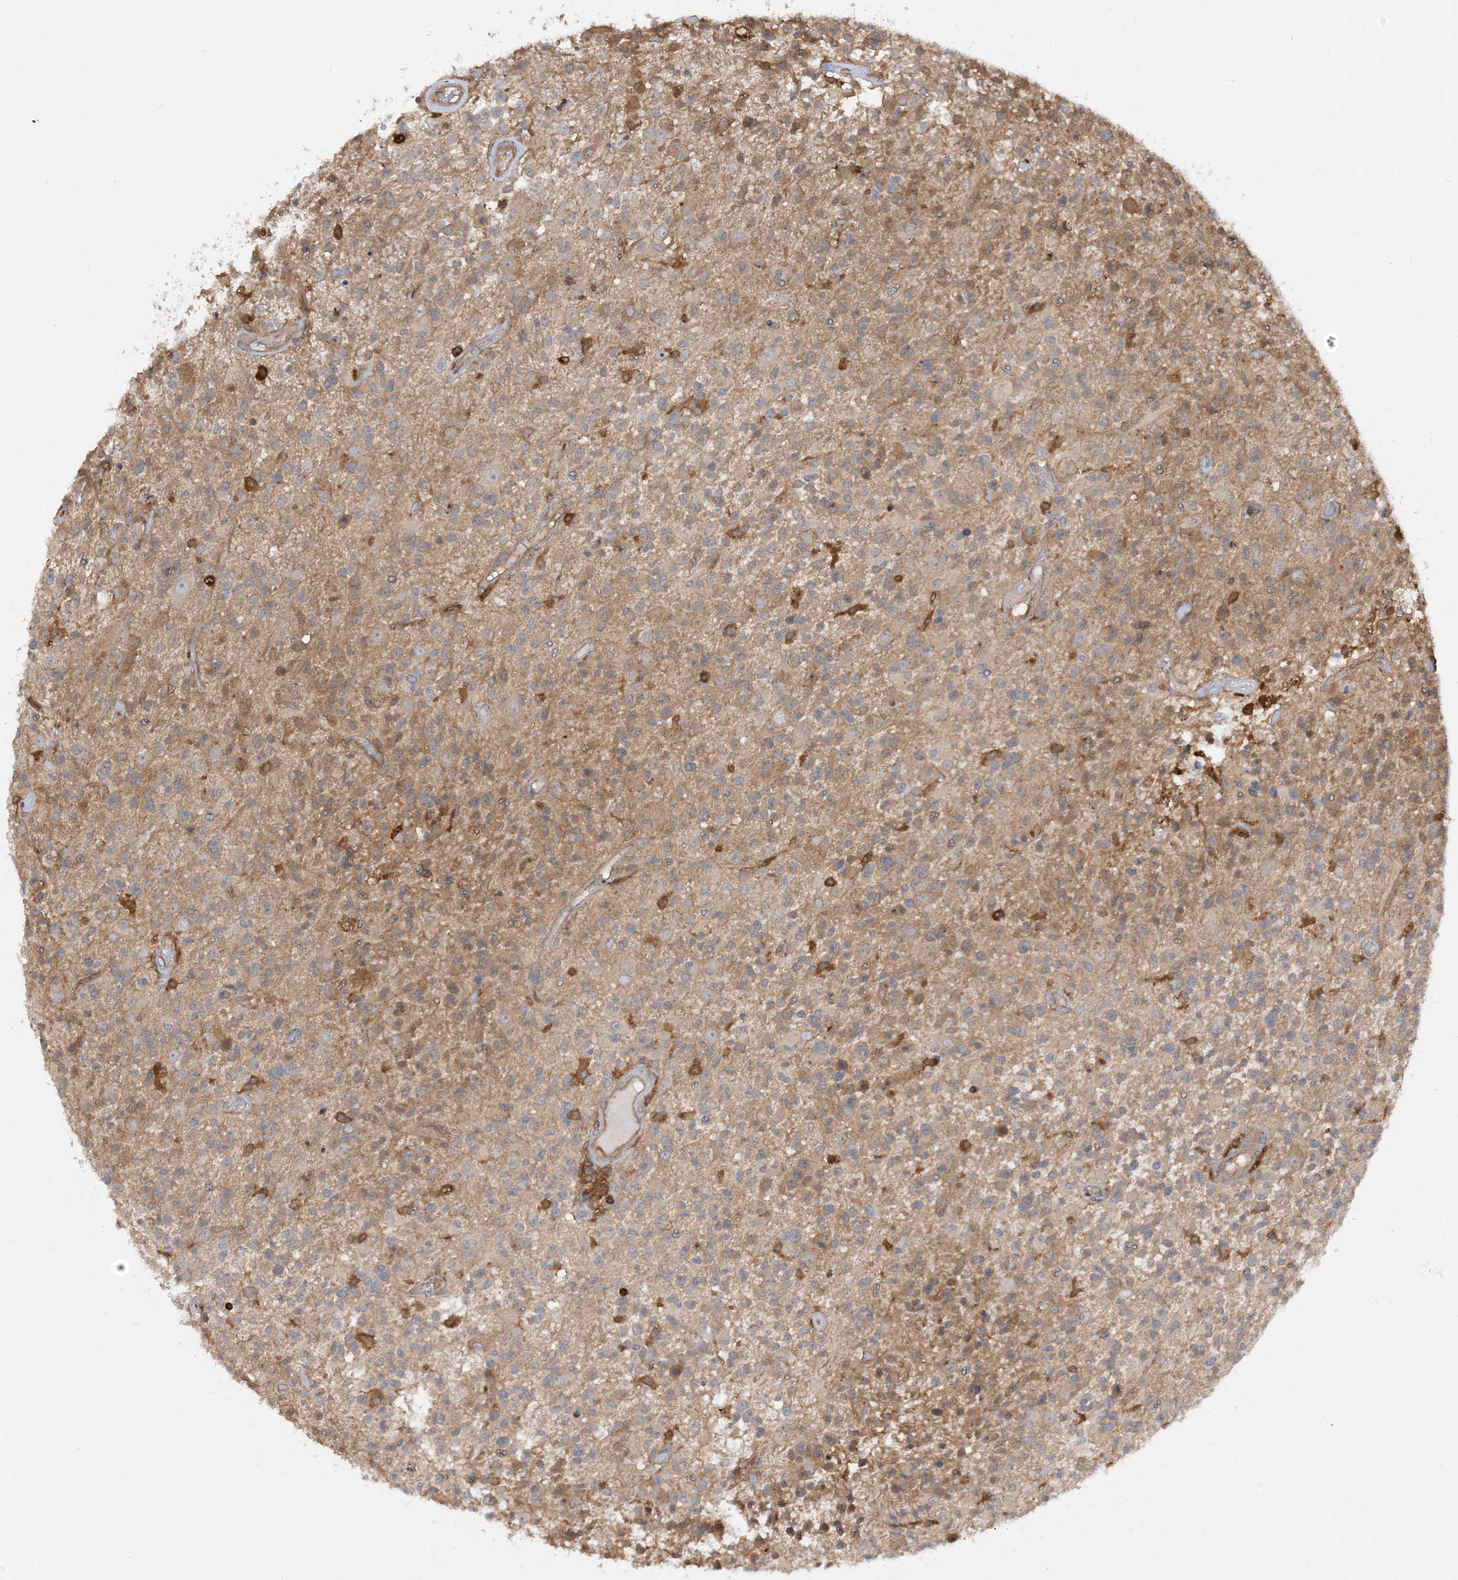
{"staining": {"intensity": "moderate", "quantity": "25%-75%", "location": "cytoplasmic/membranous"}, "tissue": "glioma", "cell_type": "Tumor cells", "image_type": "cancer", "snomed": [{"axis": "morphology", "description": "Glioma, malignant, High grade"}, {"axis": "morphology", "description": "Glioblastoma, NOS"}, {"axis": "topography", "description": "Brain"}], "caption": "A histopathology image of glioblastoma stained for a protein reveals moderate cytoplasmic/membranous brown staining in tumor cells.", "gene": "CAPZB", "patient": {"sex": "male", "age": 60}}